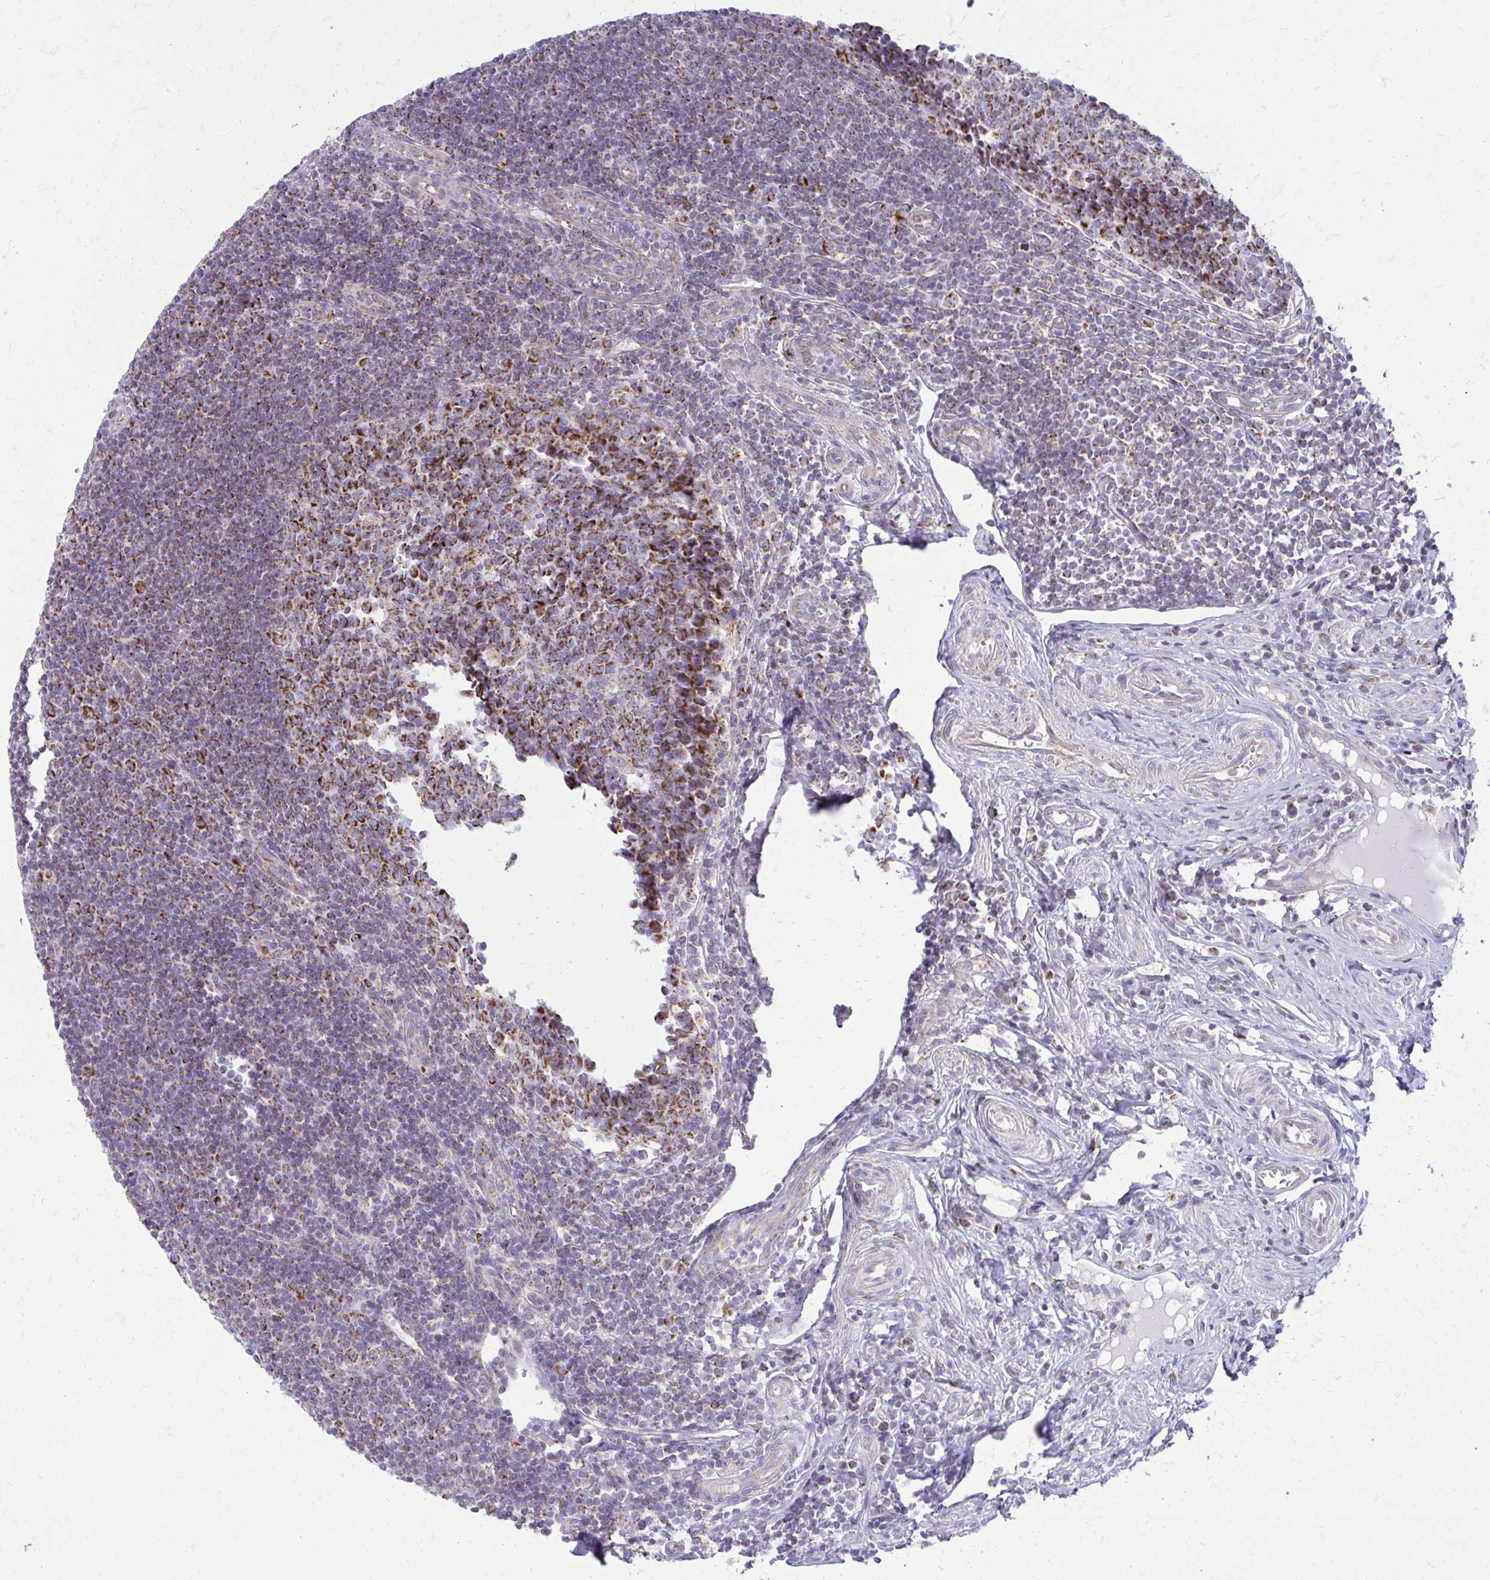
{"staining": {"intensity": "strong", "quantity": ">75%", "location": "cytoplasmic/membranous"}, "tissue": "appendix", "cell_type": "Glandular cells", "image_type": "normal", "snomed": [{"axis": "morphology", "description": "Normal tissue, NOS"}, {"axis": "topography", "description": "Appendix"}], "caption": "High-magnification brightfield microscopy of benign appendix stained with DAB (3,3'-diaminobenzidine) (brown) and counterstained with hematoxylin (blue). glandular cells exhibit strong cytoplasmic/membranous positivity is seen in approximately>75% of cells. (DAB (3,3'-diaminobenzidine) IHC with brightfield microscopy, high magnification).", "gene": "IFIT1", "patient": {"sex": "male", "age": 18}}